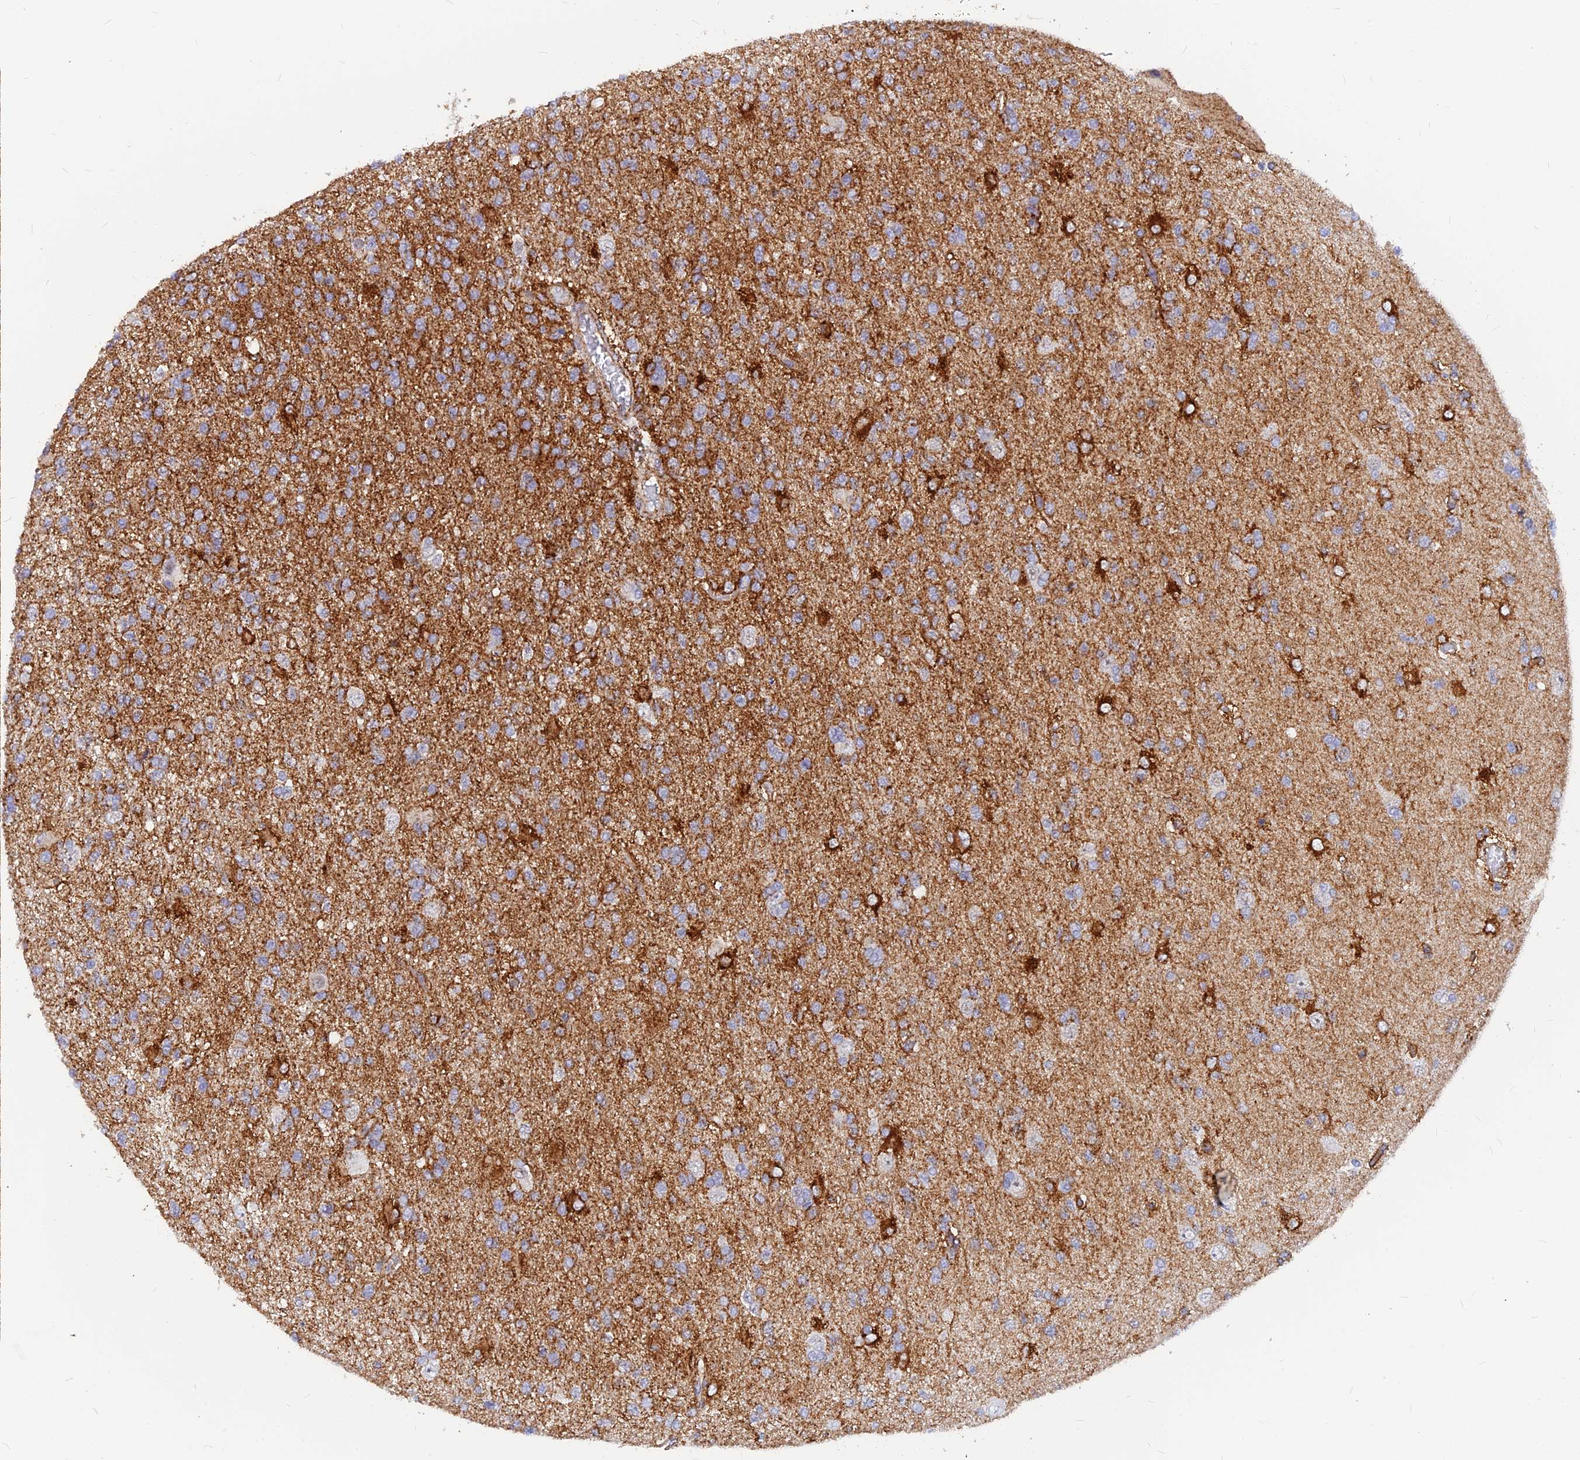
{"staining": {"intensity": "moderate", "quantity": "<25%", "location": "cytoplasmic/membranous"}, "tissue": "glioma", "cell_type": "Tumor cells", "image_type": "cancer", "snomed": [{"axis": "morphology", "description": "Glioma, malignant, High grade"}, {"axis": "topography", "description": "Brain"}], "caption": "IHC micrograph of neoplastic tissue: glioma stained using immunohistochemistry (IHC) demonstrates low levels of moderate protein expression localized specifically in the cytoplasmic/membranous of tumor cells, appearing as a cytoplasmic/membranous brown color.", "gene": "VSTM2L", "patient": {"sex": "male", "age": 56}}